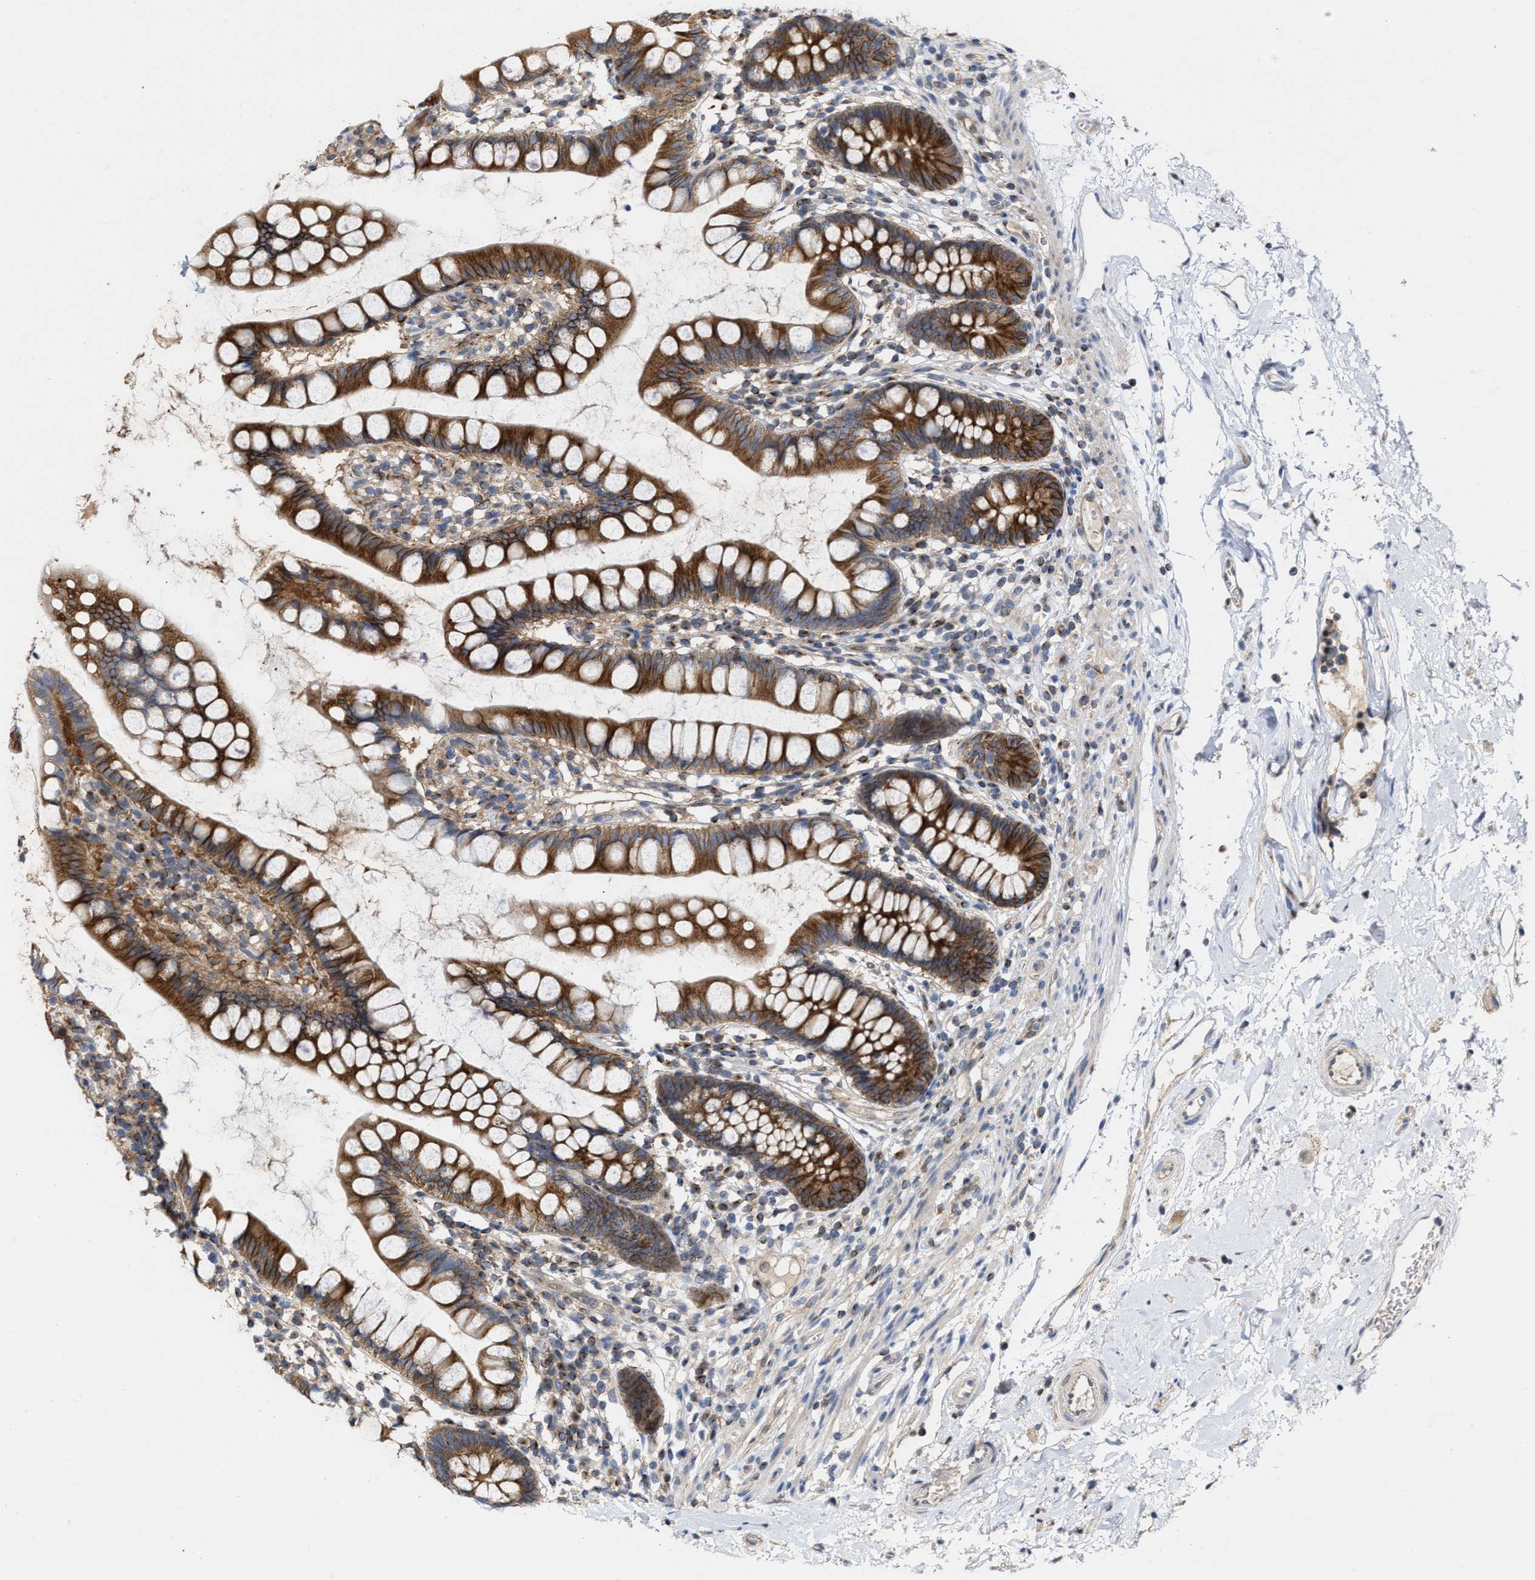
{"staining": {"intensity": "strong", "quantity": ">75%", "location": "cytoplasmic/membranous"}, "tissue": "small intestine", "cell_type": "Glandular cells", "image_type": "normal", "snomed": [{"axis": "morphology", "description": "Normal tissue, NOS"}, {"axis": "topography", "description": "Small intestine"}], "caption": "Protein staining of benign small intestine shows strong cytoplasmic/membranous positivity in about >75% of glandular cells.", "gene": "BBLN", "patient": {"sex": "female", "age": 84}}